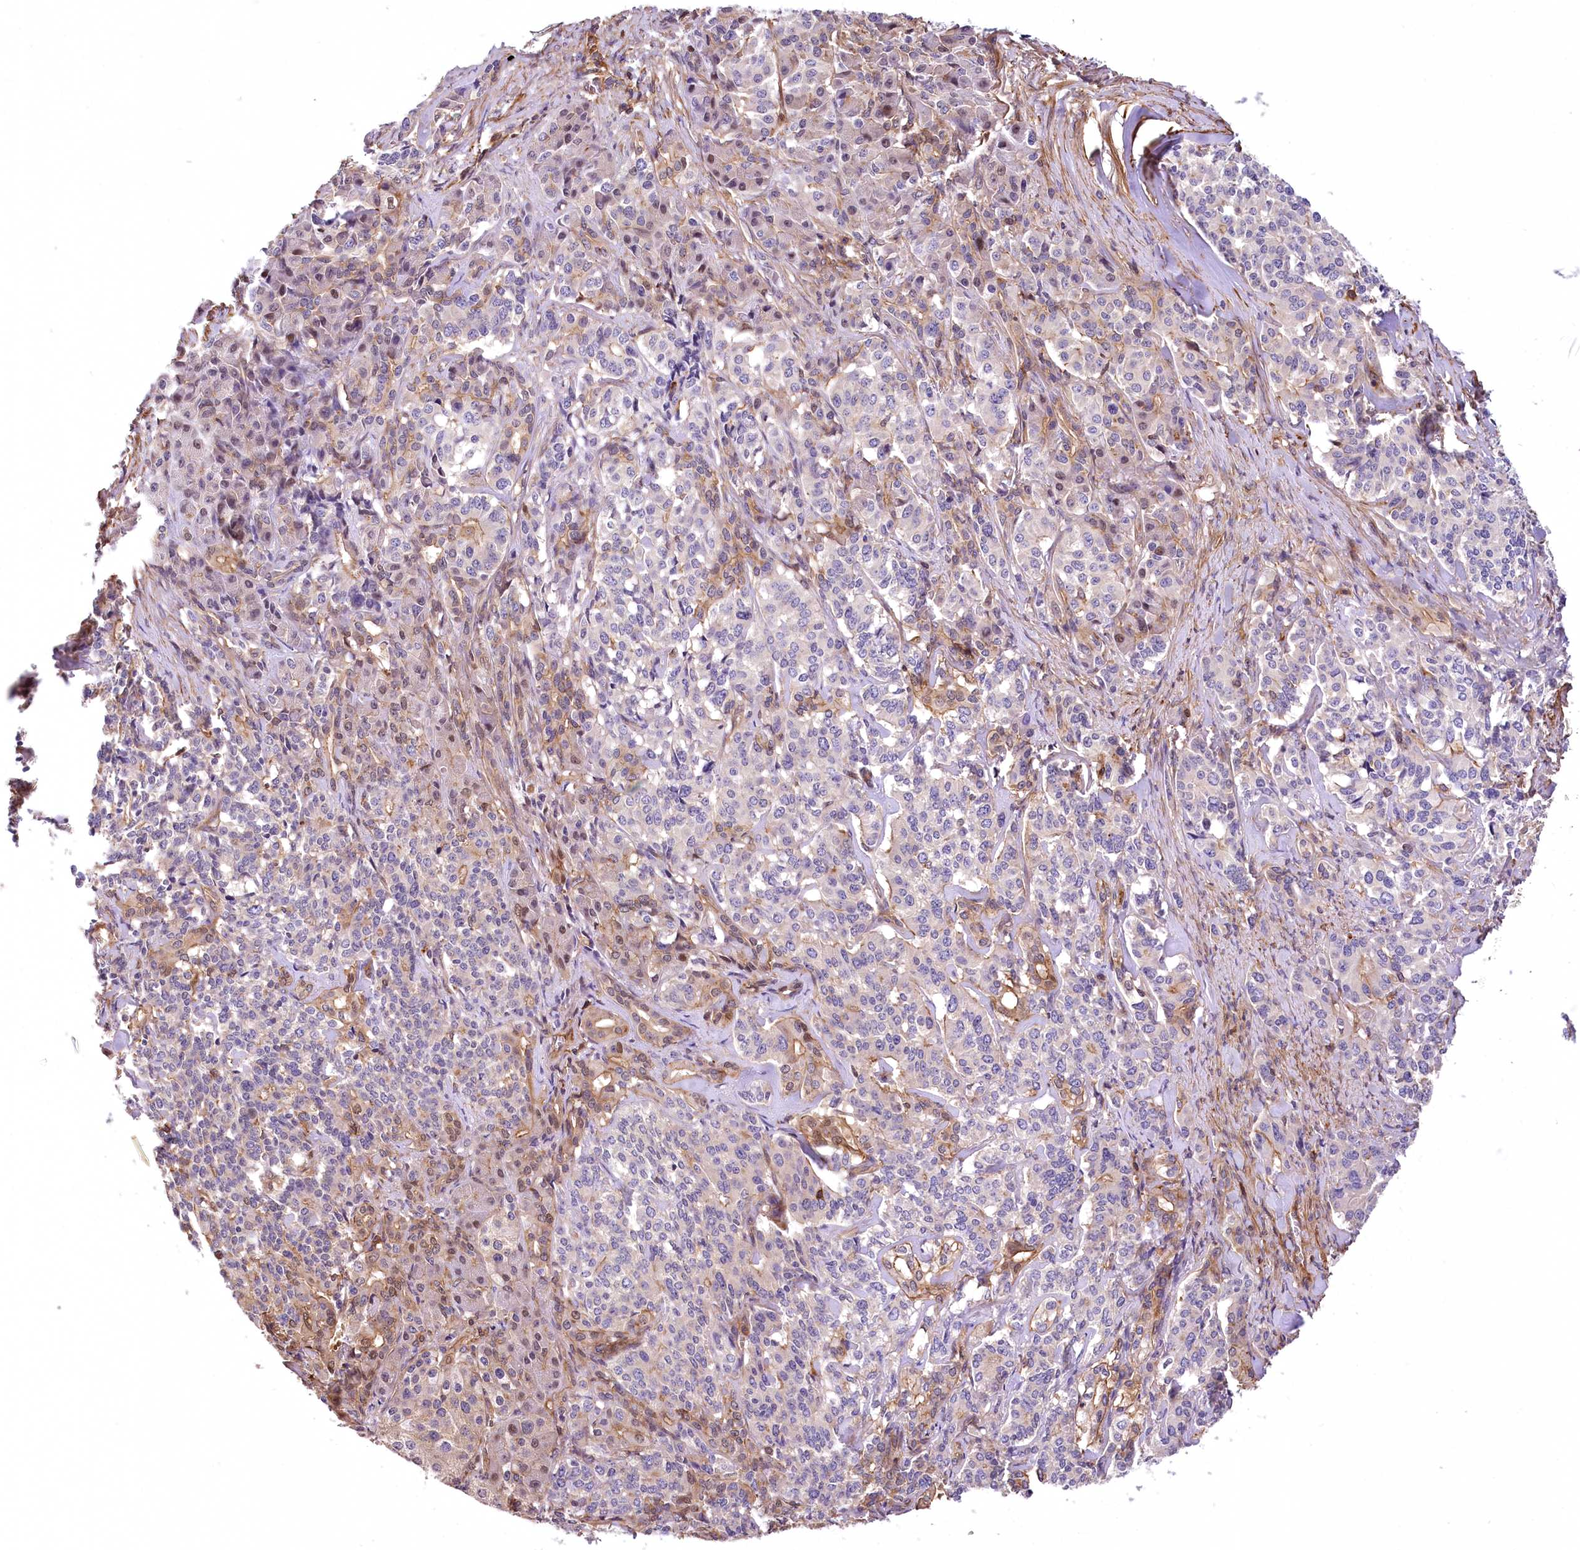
{"staining": {"intensity": "moderate", "quantity": "<25%", "location": "cytoplasmic/membranous,nuclear"}, "tissue": "pancreatic cancer", "cell_type": "Tumor cells", "image_type": "cancer", "snomed": [{"axis": "morphology", "description": "Adenocarcinoma, NOS"}, {"axis": "topography", "description": "Pancreas"}], "caption": "Tumor cells demonstrate low levels of moderate cytoplasmic/membranous and nuclear positivity in approximately <25% of cells in human pancreatic cancer (adenocarcinoma).", "gene": "DPP3", "patient": {"sex": "female", "age": 74}}